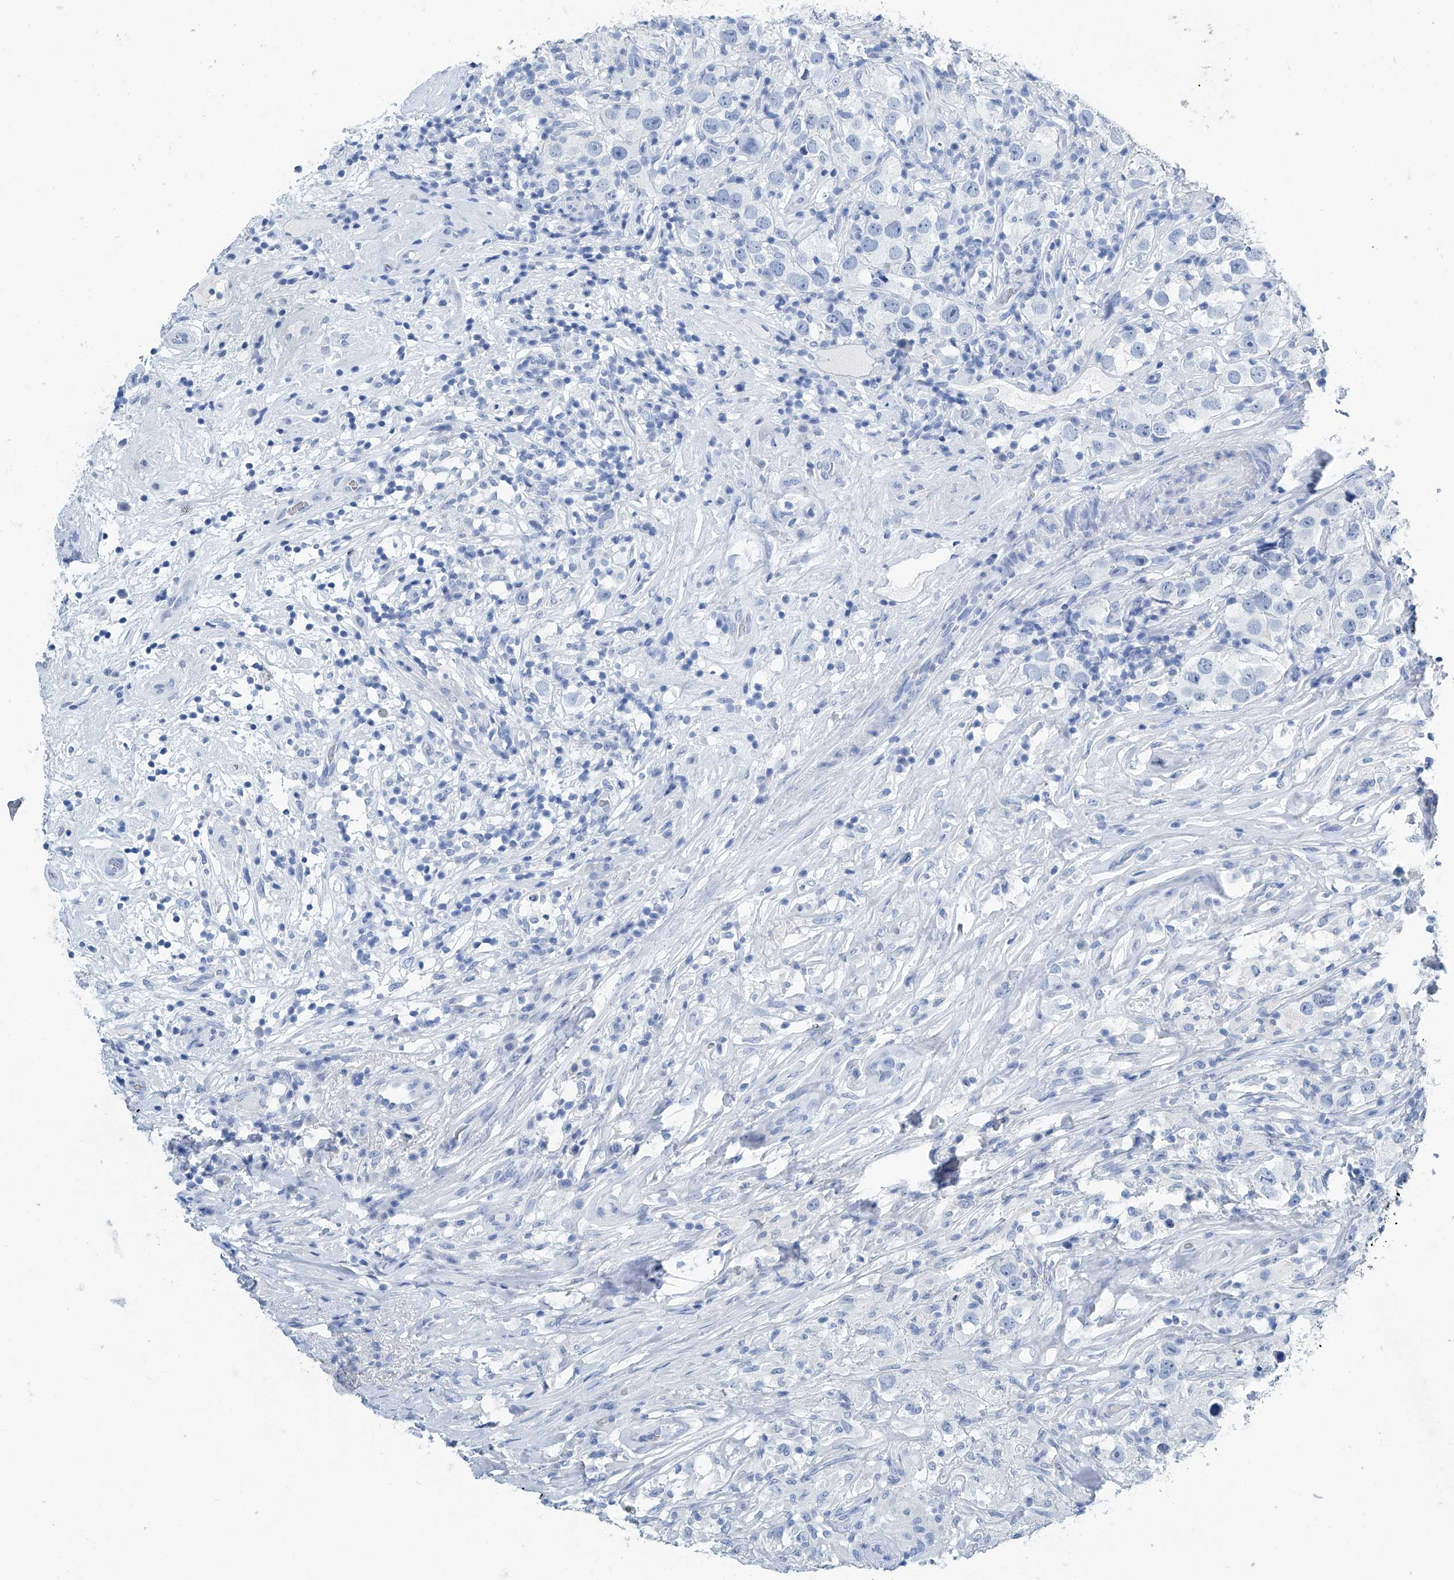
{"staining": {"intensity": "negative", "quantity": "none", "location": "none"}, "tissue": "testis cancer", "cell_type": "Tumor cells", "image_type": "cancer", "snomed": [{"axis": "morphology", "description": "Seminoma, NOS"}, {"axis": "topography", "description": "Testis"}], "caption": "Immunohistochemistry (IHC) of seminoma (testis) shows no positivity in tumor cells.", "gene": "CYP2A7", "patient": {"sex": "male", "age": 49}}